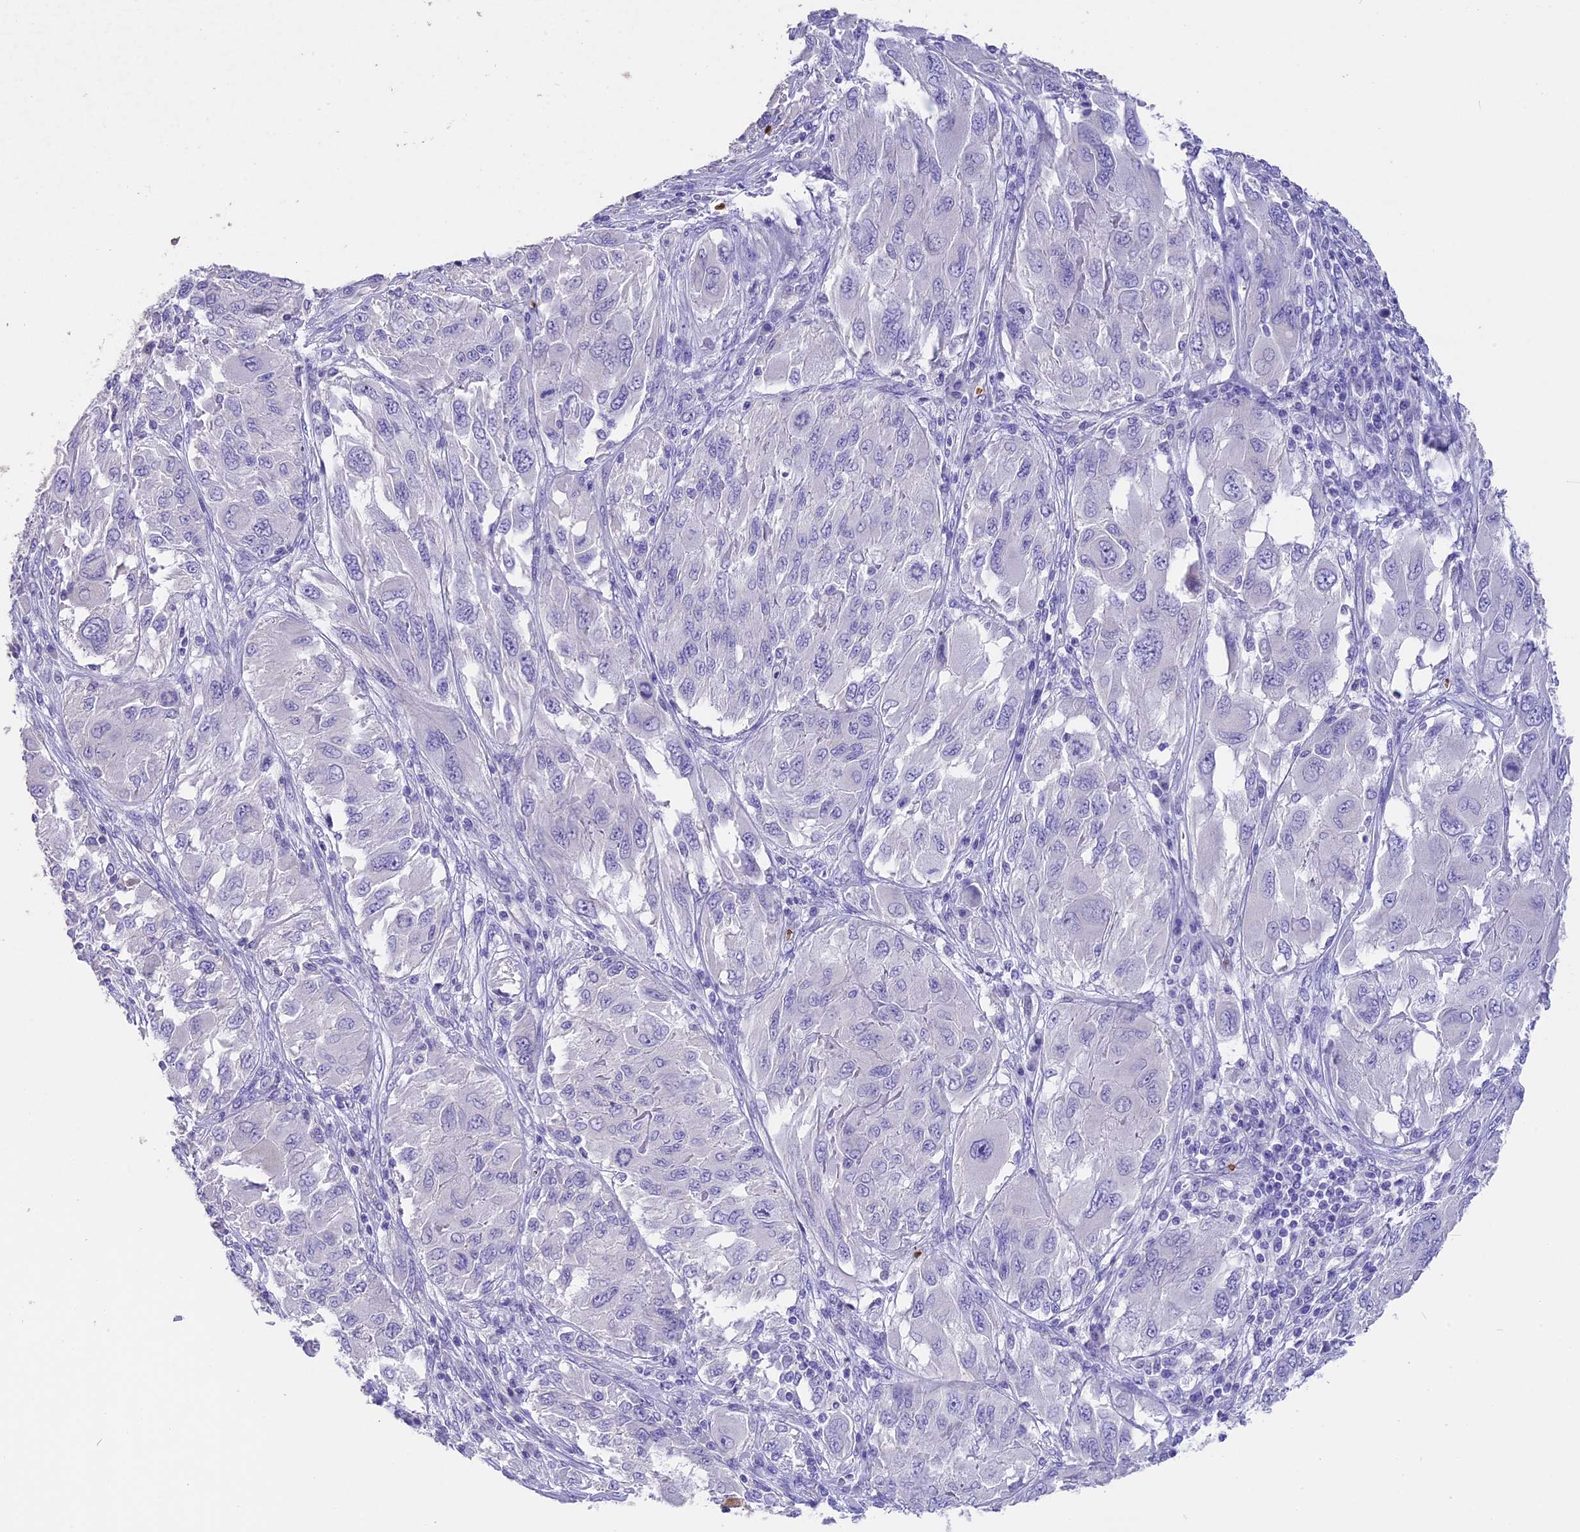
{"staining": {"intensity": "negative", "quantity": "none", "location": "none"}, "tissue": "melanoma", "cell_type": "Tumor cells", "image_type": "cancer", "snomed": [{"axis": "morphology", "description": "Malignant melanoma, NOS"}, {"axis": "topography", "description": "Skin"}], "caption": "This image is of melanoma stained with IHC to label a protein in brown with the nuclei are counter-stained blue. There is no positivity in tumor cells. Brightfield microscopy of IHC stained with DAB (3,3'-diaminobenzidine) (brown) and hematoxylin (blue), captured at high magnification.", "gene": "TNNC2", "patient": {"sex": "female", "age": 91}}